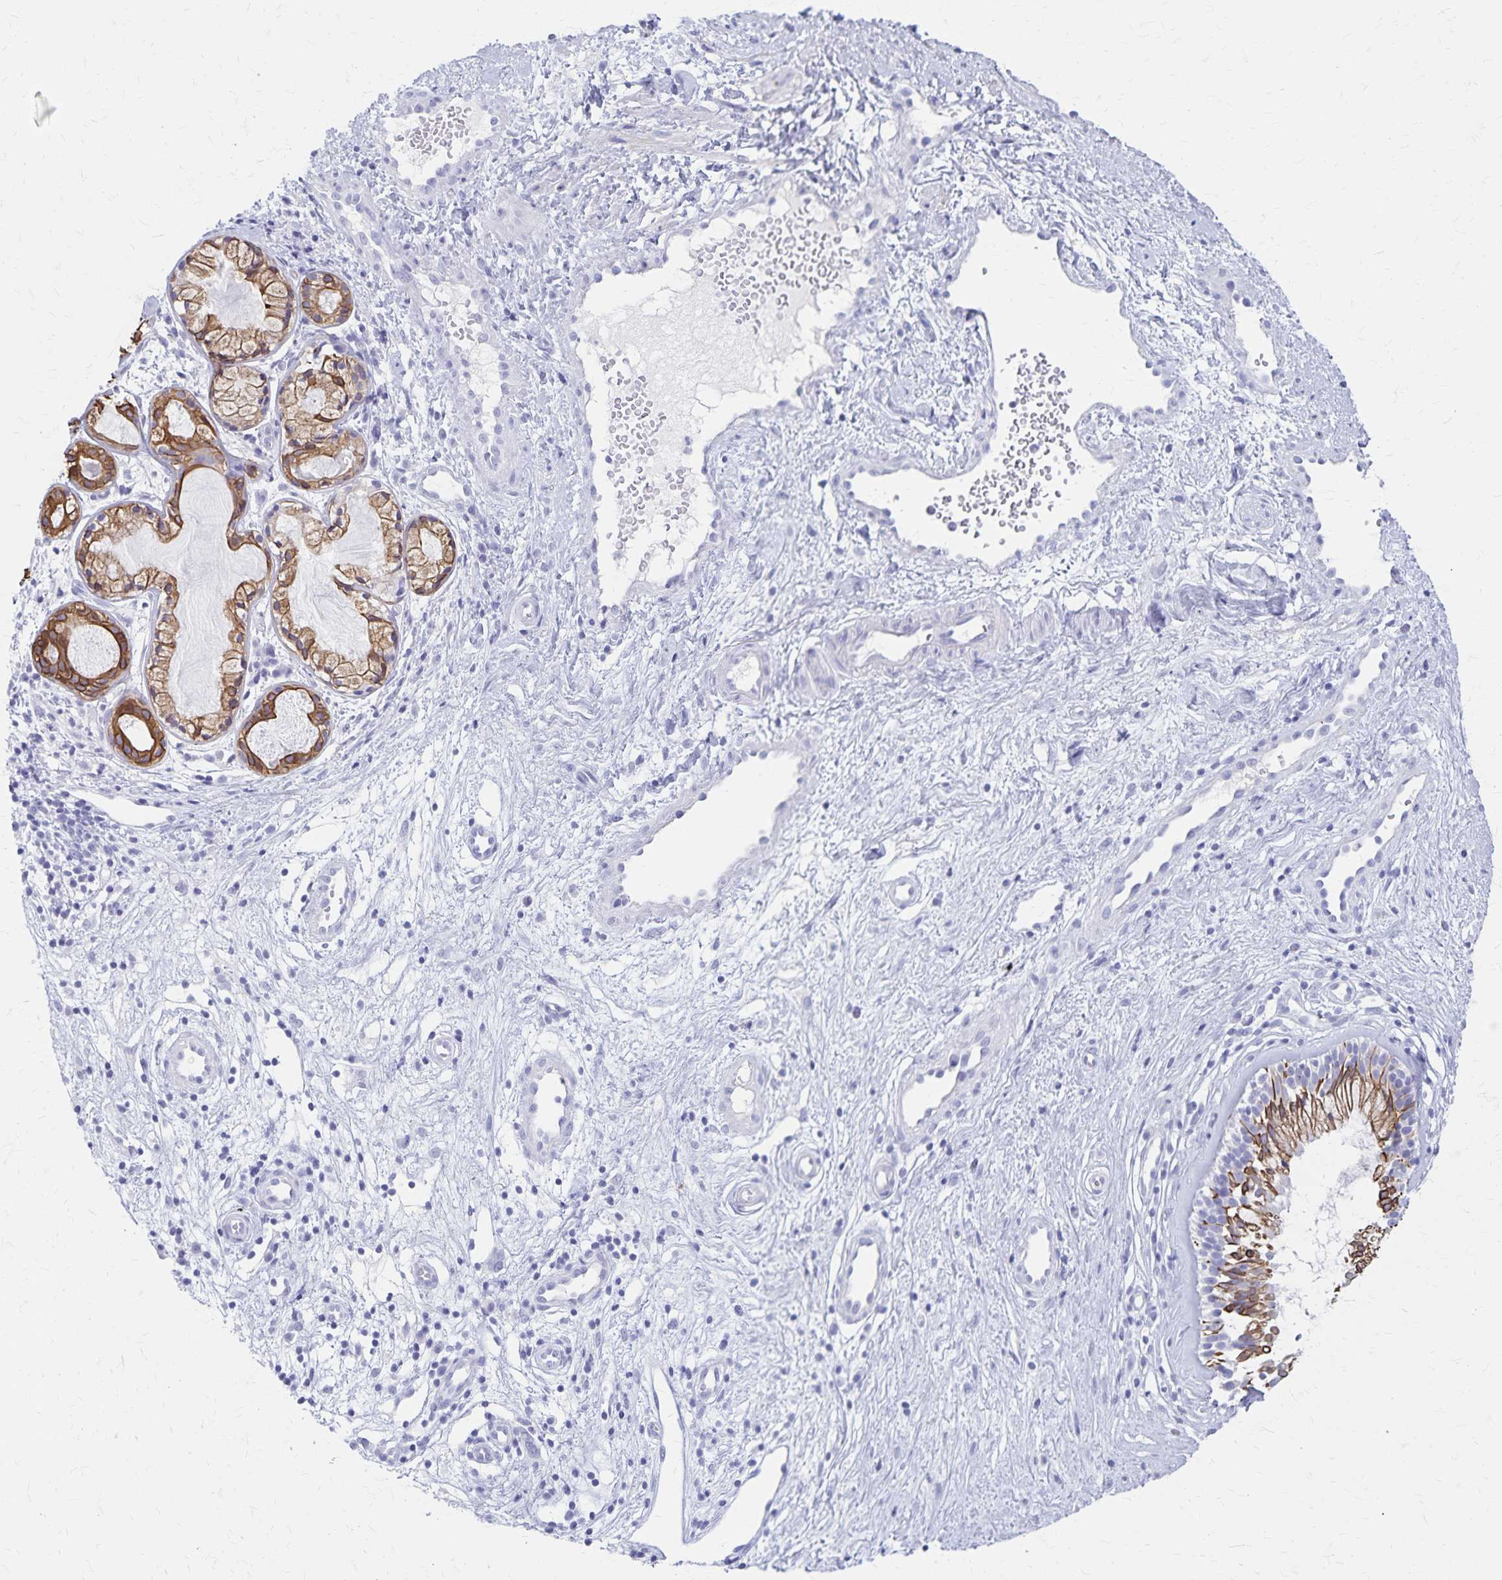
{"staining": {"intensity": "moderate", "quantity": "25%-75%", "location": "cytoplasmic/membranous"}, "tissue": "nasopharynx", "cell_type": "Respiratory epithelial cells", "image_type": "normal", "snomed": [{"axis": "morphology", "description": "Normal tissue, NOS"}, {"axis": "topography", "description": "Nasopharynx"}], "caption": "Protein staining by immunohistochemistry demonstrates moderate cytoplasmic/membranous expression in about 25%-75% of respiratory epithelial cells in benign nasopharynx. The staining is performed using DAB (3,3'-diaminobenzidine) brown chromogen to label protein expression. The nuclei are counter-stained blue using hematoxylin.", "gene": "GPBAR1", "patient": {"sex": "male", "age": 32}}